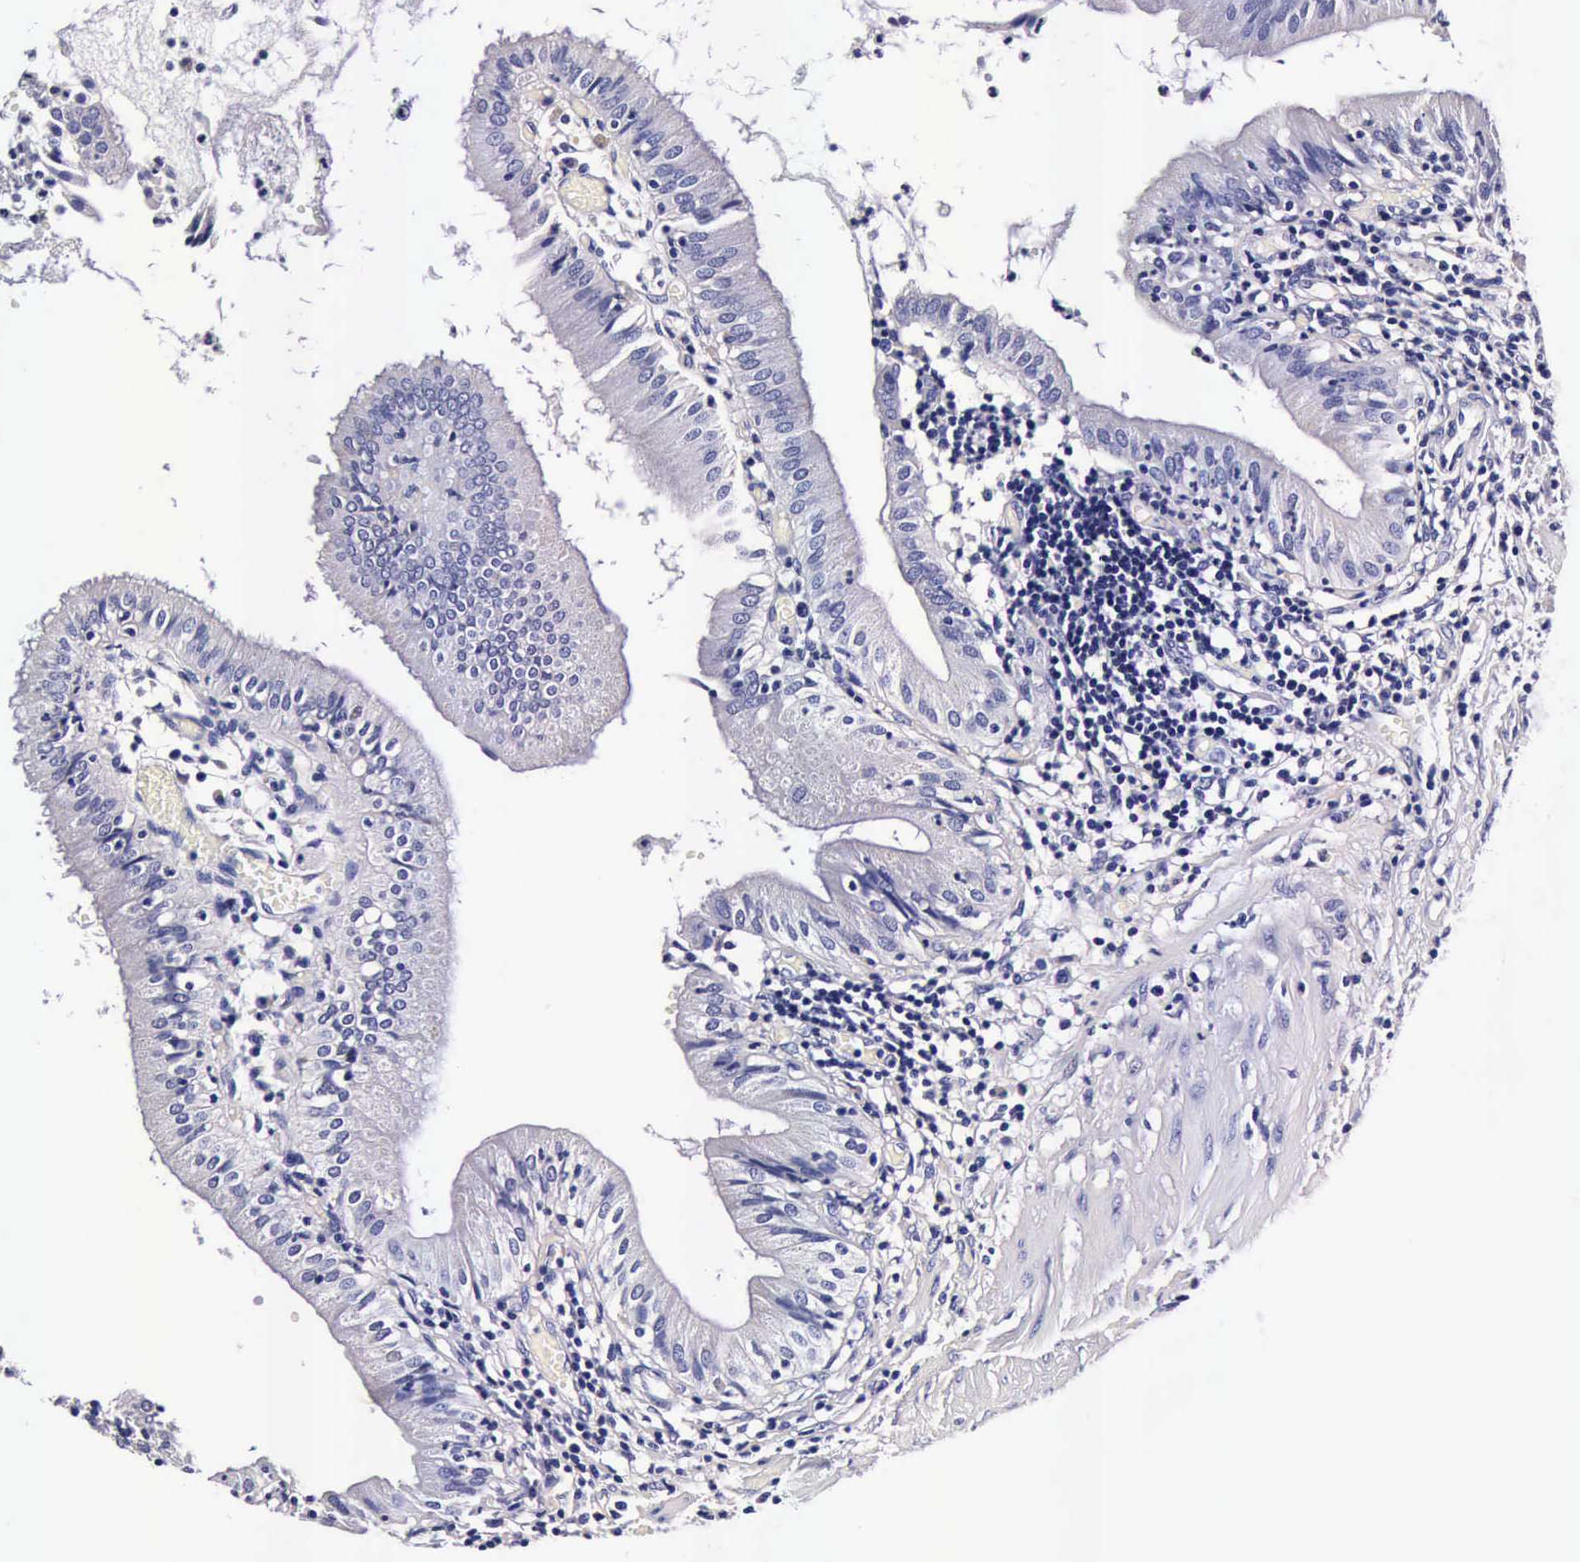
{"staining": {"intensity": "negative", "quantity": "none", "location": "none"}, "tissue": "gallbladder", "cell_type": "Glandular cells", "image_type": "normal", "snomed": [{"axis": "morphology", "description": "Normal tissue, NOS"}, {"axis": "topography", "description": "Gallbladder"}], "caption": "An immunohistochemistry (IHC) photomicrograph of normal gallbladder is shown. There is no staining in glandular cells of gallbladder.", "gene": "IAPP", "patient": {"sex": "male", "age": 58}}